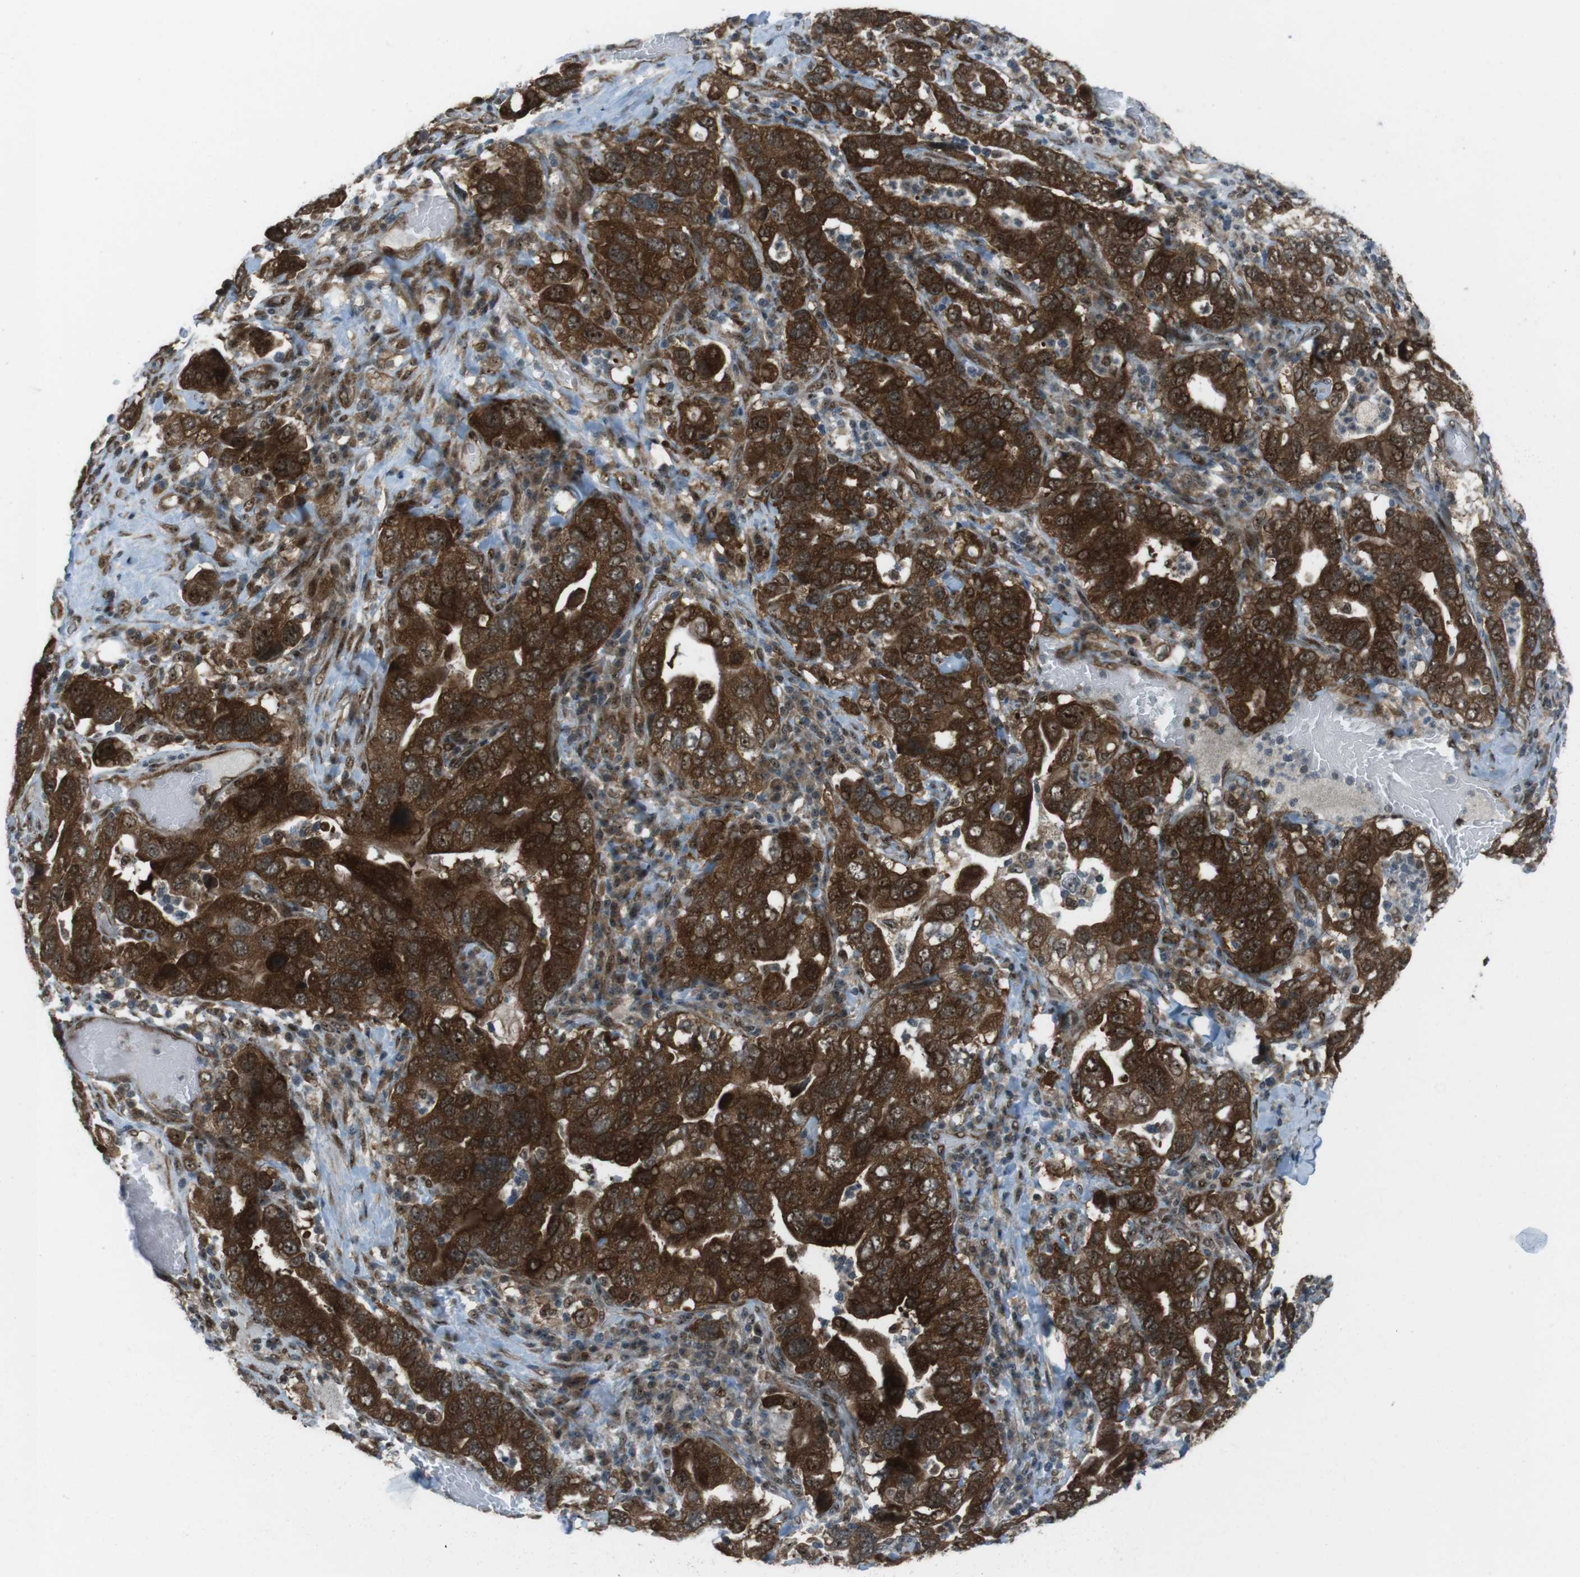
{"staining": {"intensity": "strong", "quantity": ">75%", "location": "cytoplasmic/membranous"}, "tissue": "stomach cancer", "cell_type": "Tumor cells", "image_type": "cancer", "snomed": [{"axis": "morphology", "description": "Adenocarcinoma, NOS"}, {"axis": "topography", "description": "Stomach, upper"}], "caption": "Immunohistochemical staining of human stomach cancer (adenocarcinoma) displays strong cytoplasmic/membranous protein staining in about >75% of tumor cells.", "gene": "CSNK1D", "patient": {"sex": "male", "age": 62}}